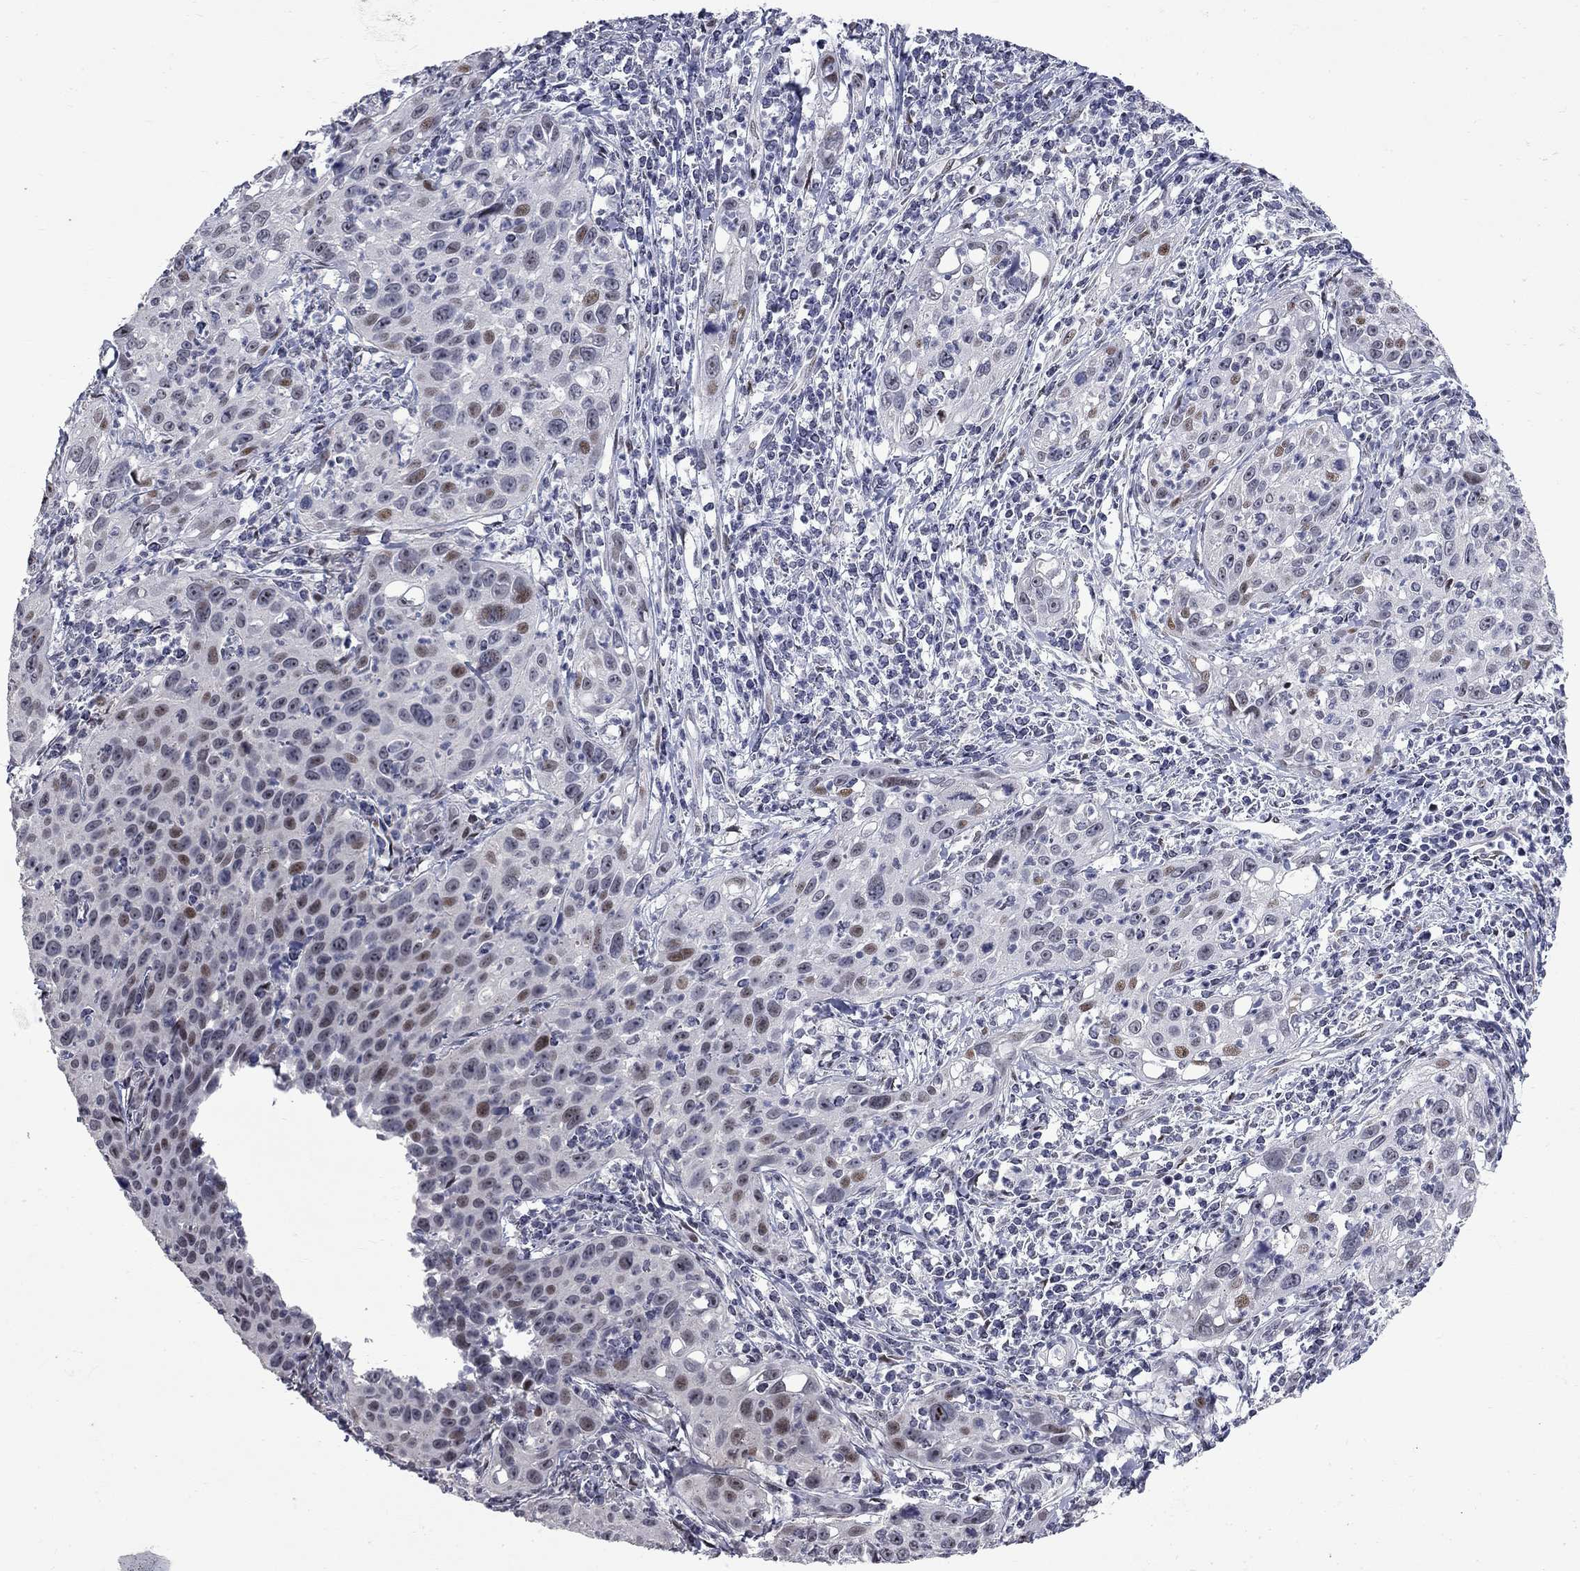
{"staining": {"intensity": "moderate", "quantity": "<25%", "location": "nuclear"}, "tissue": "cervical cancer", "cell_type": "Tumor cells", "image_type": "cancer", "snomed": [{"axis": "morphology", "description": "Squamous cell carcinoma, NOS"}, {"axis": "topography", "description": "Cervix"}], "caption": "Cervical cancer stained for a protein (brown) exhibits moderate nuclear positive staining in approximately <25% of tumor cells.", "gene": "ZNF154", "patient": {"sex": "female", "age": 26}}